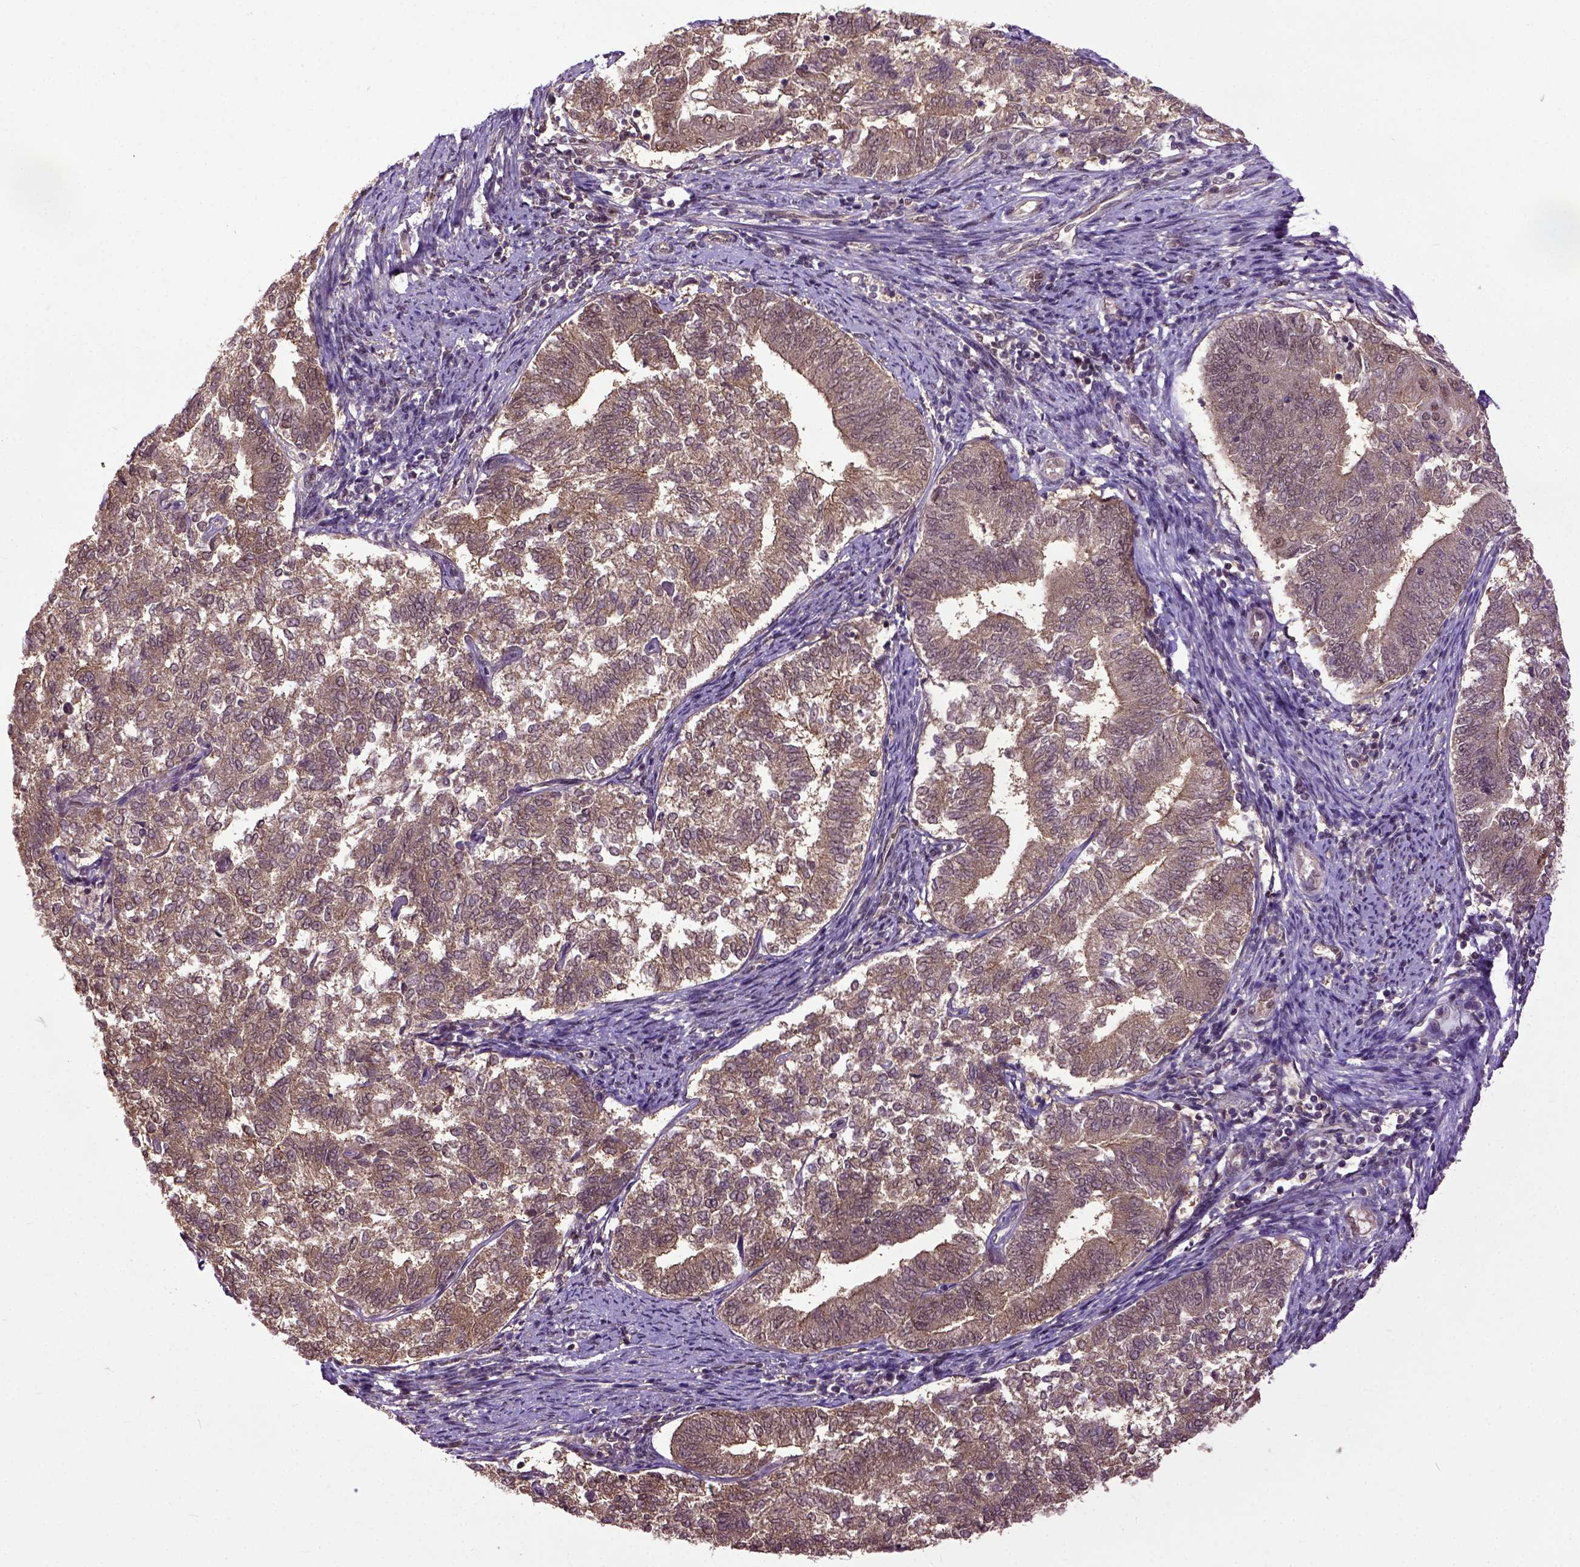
{"staining": {"intensity": "moderate", "quantity": ">75%", "location": "cytoplasmic/membranous"}, "tissue": "endometrial cancer", "cell_type": "Tumor cells", "image_type": "cancer", "snomed": [{"axis": "morphology", "description": "Adenocarcinoma, NOS"}, {"axis": "topography", "description": "Endometrium"}], "caption": "The image demonstrates staining of endometrial cancer (adenocarcinoma), revealing moderate cytoplasmic/membranous protein positivity (brown color) within tumor cells.", "gene": "UBA3", "patient": {"sex": "female", "age": 65}}